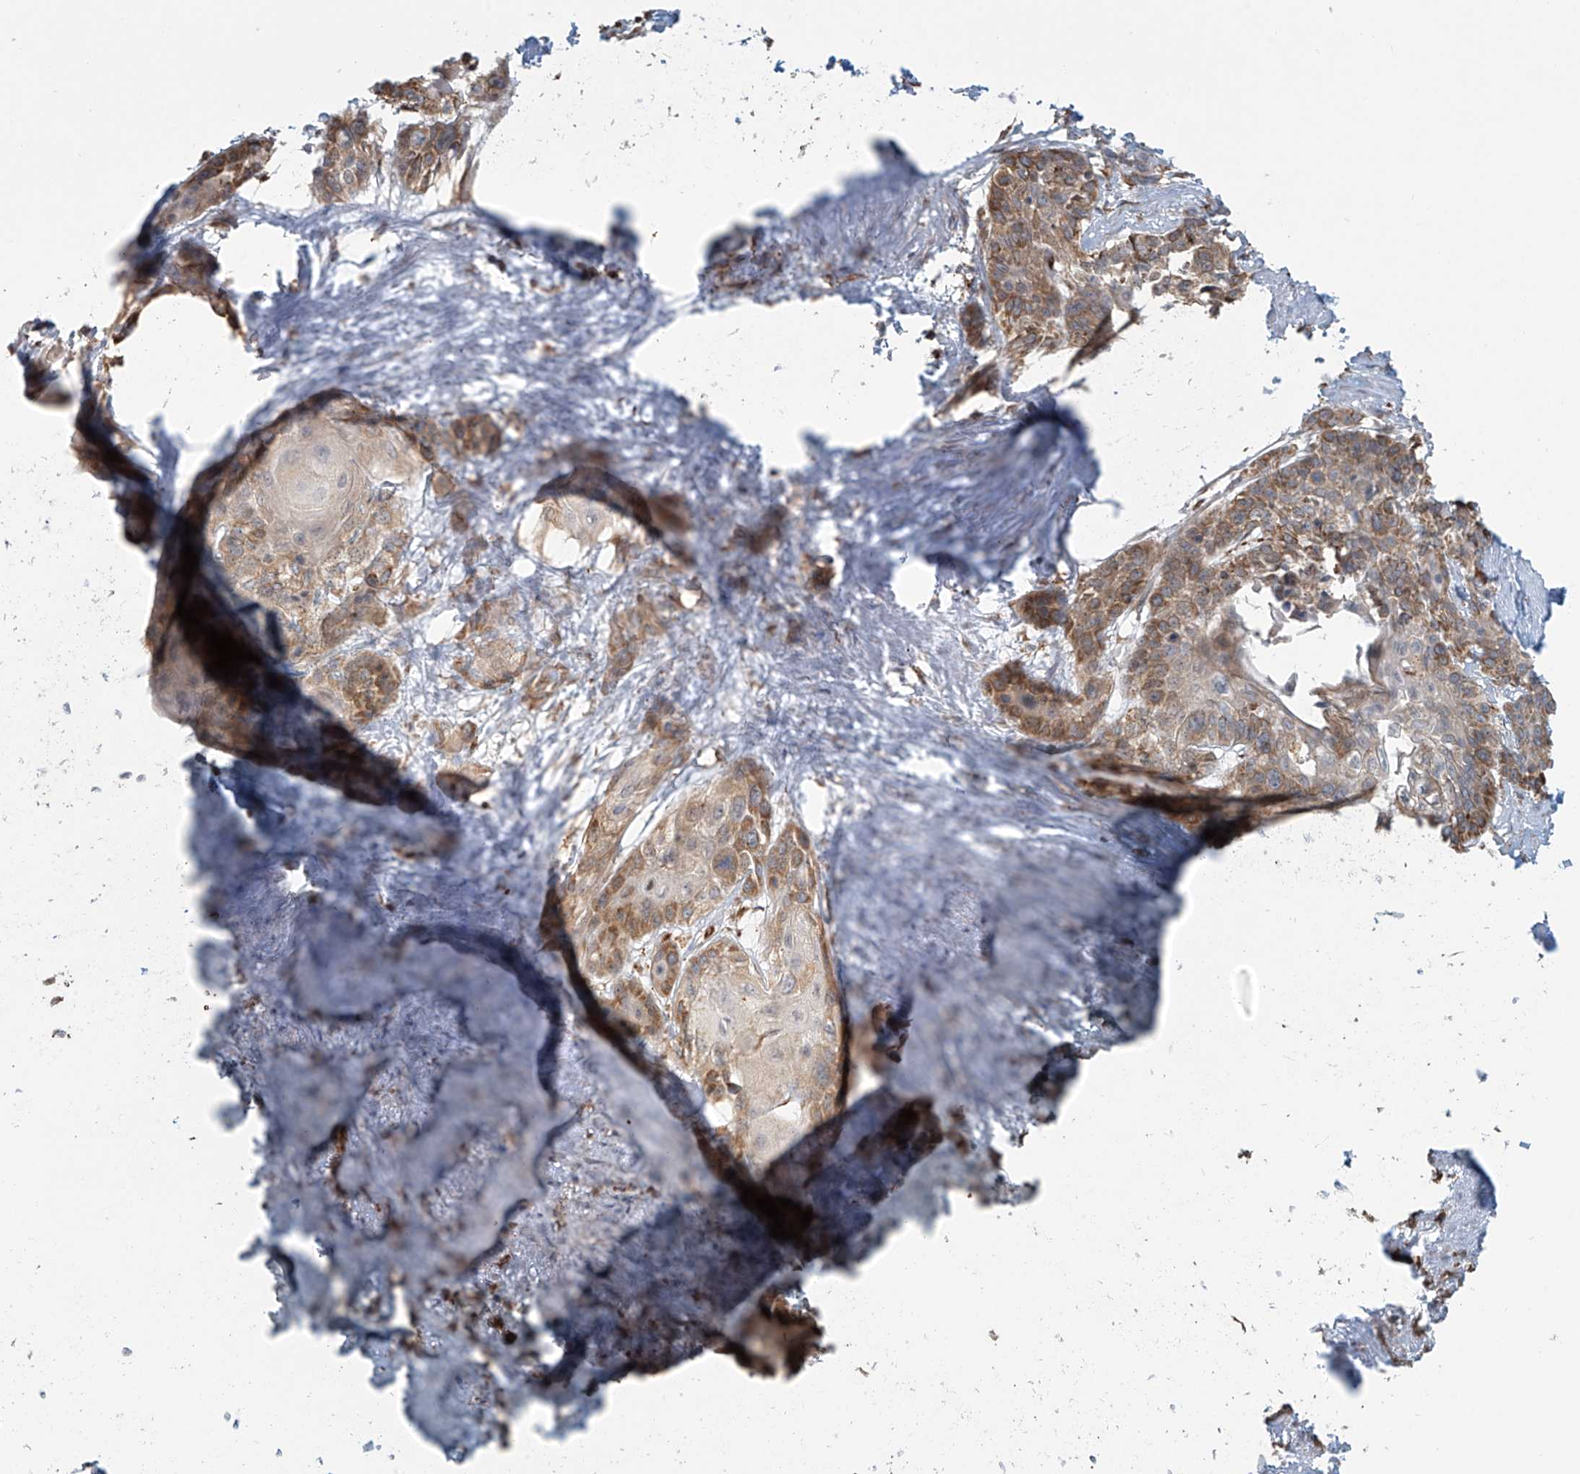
{"staining": {"intensity": "moderate", "quantity": ">75%", "location": "cytoplasmic/membranous"}, "tissue": "cervical cancer", "cell_type": "Tumor cells", "image_type": "cancer", "snomed": [{"axis": "morphology", "description": "Squamous cell carcinoma, NOS"}, {"axis": "topography", "description": "Cervix"}], "caption": "Approximately >75% of tumor cells in cervical cancer display moderate cytoplasmic/membranous protein expression as visualized by brown immunohistochemical staining.", "gene": "KATNIP", "patient": {"sex": "female", "age": 57}}